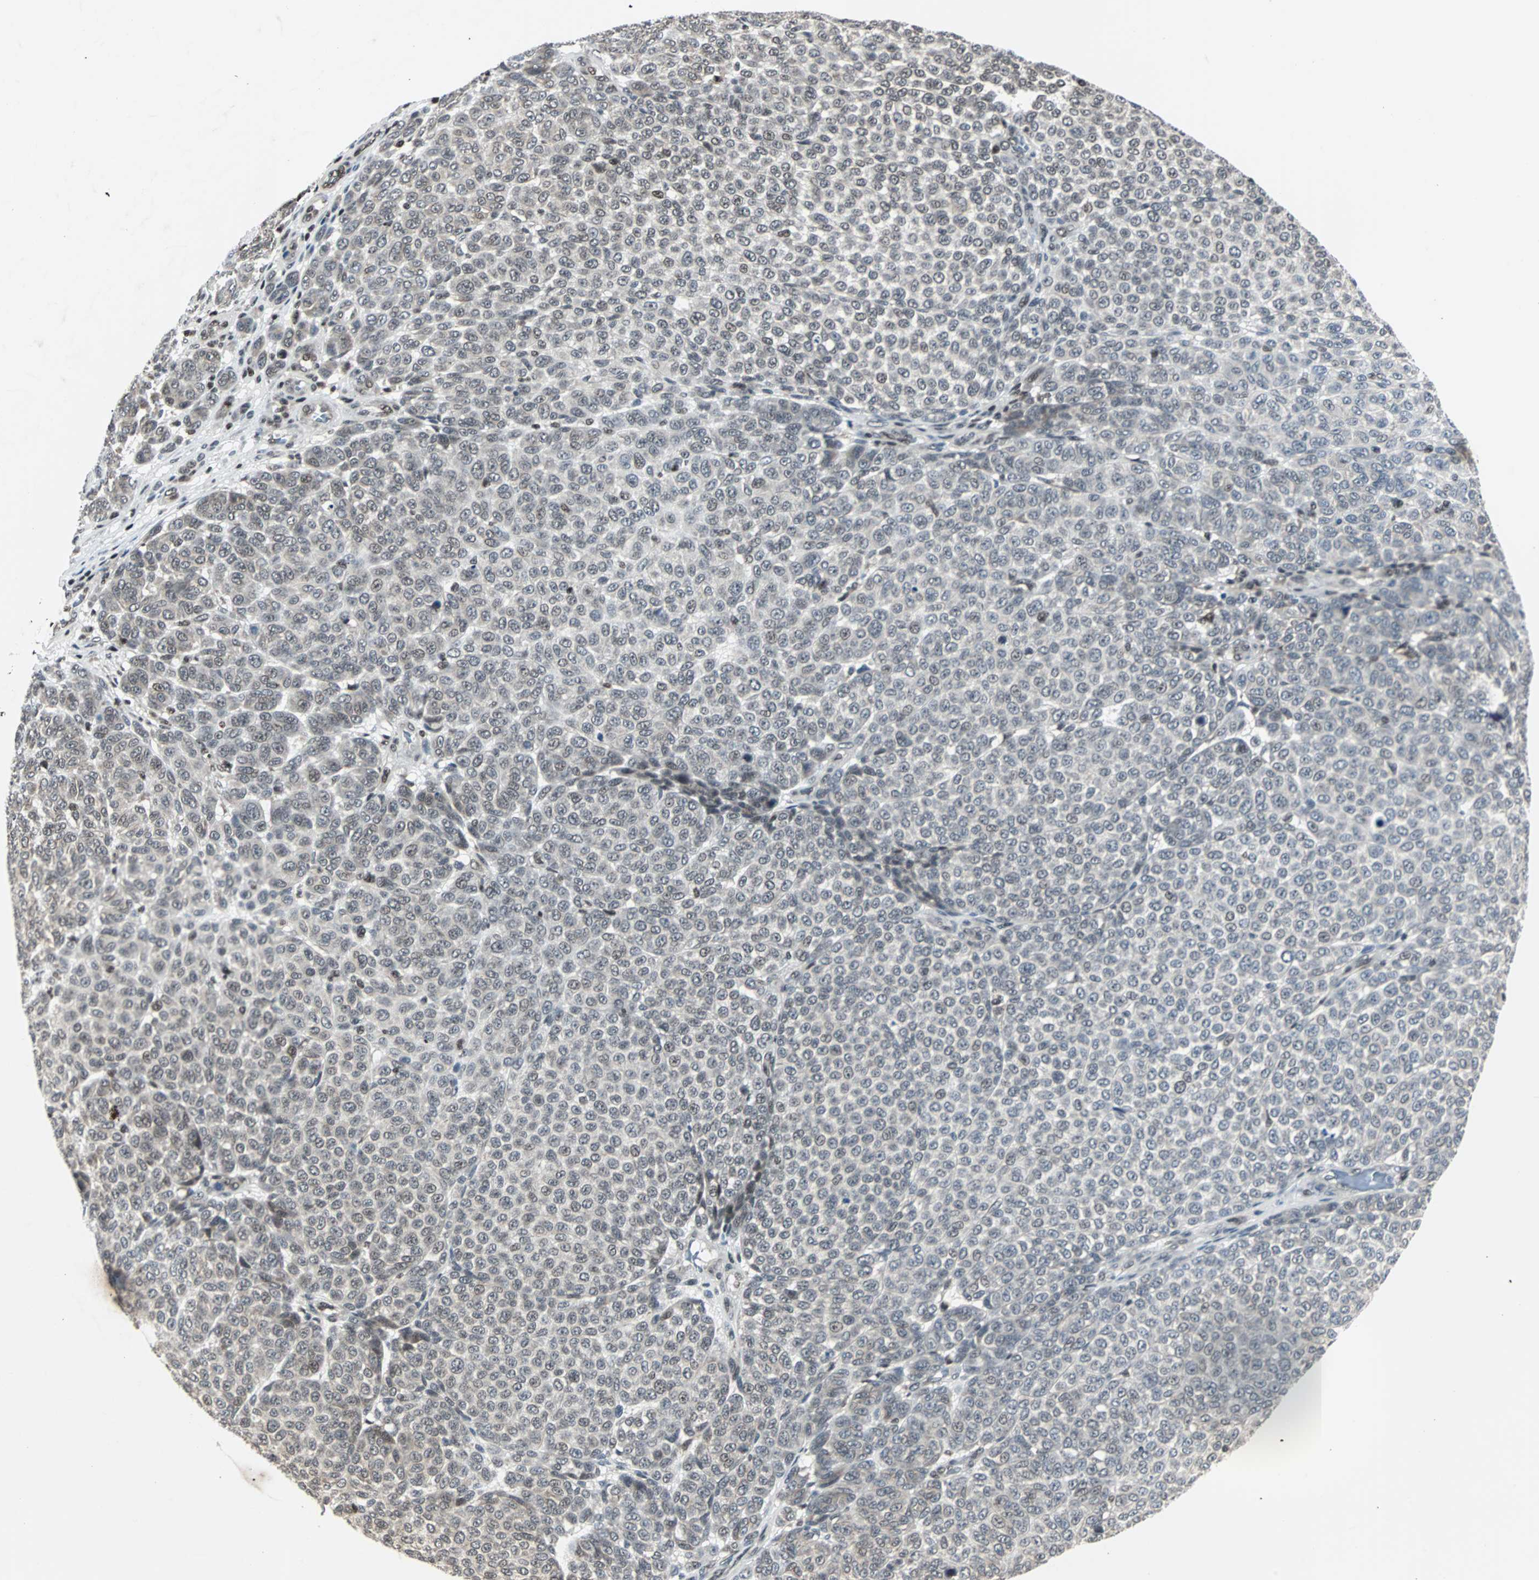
{"staining": {"intensity": "weak", "quantity": "25%-75%", "location": "nuclear"}, "tissue": "melanoma", "cell_type": "Tumor cells", "image_type": "cancer", "snomed": [{"axis": "morphology", "description": "Malignant melanoma, NOS"}, {"axis": "topography", "description": "Skin"}], "caption": "A brown stain labels weak nuclear expression of a protein in melanoma tumor cells.", "gene": "TERF2IP", "patient": {"sex": "male", "age": 59}}